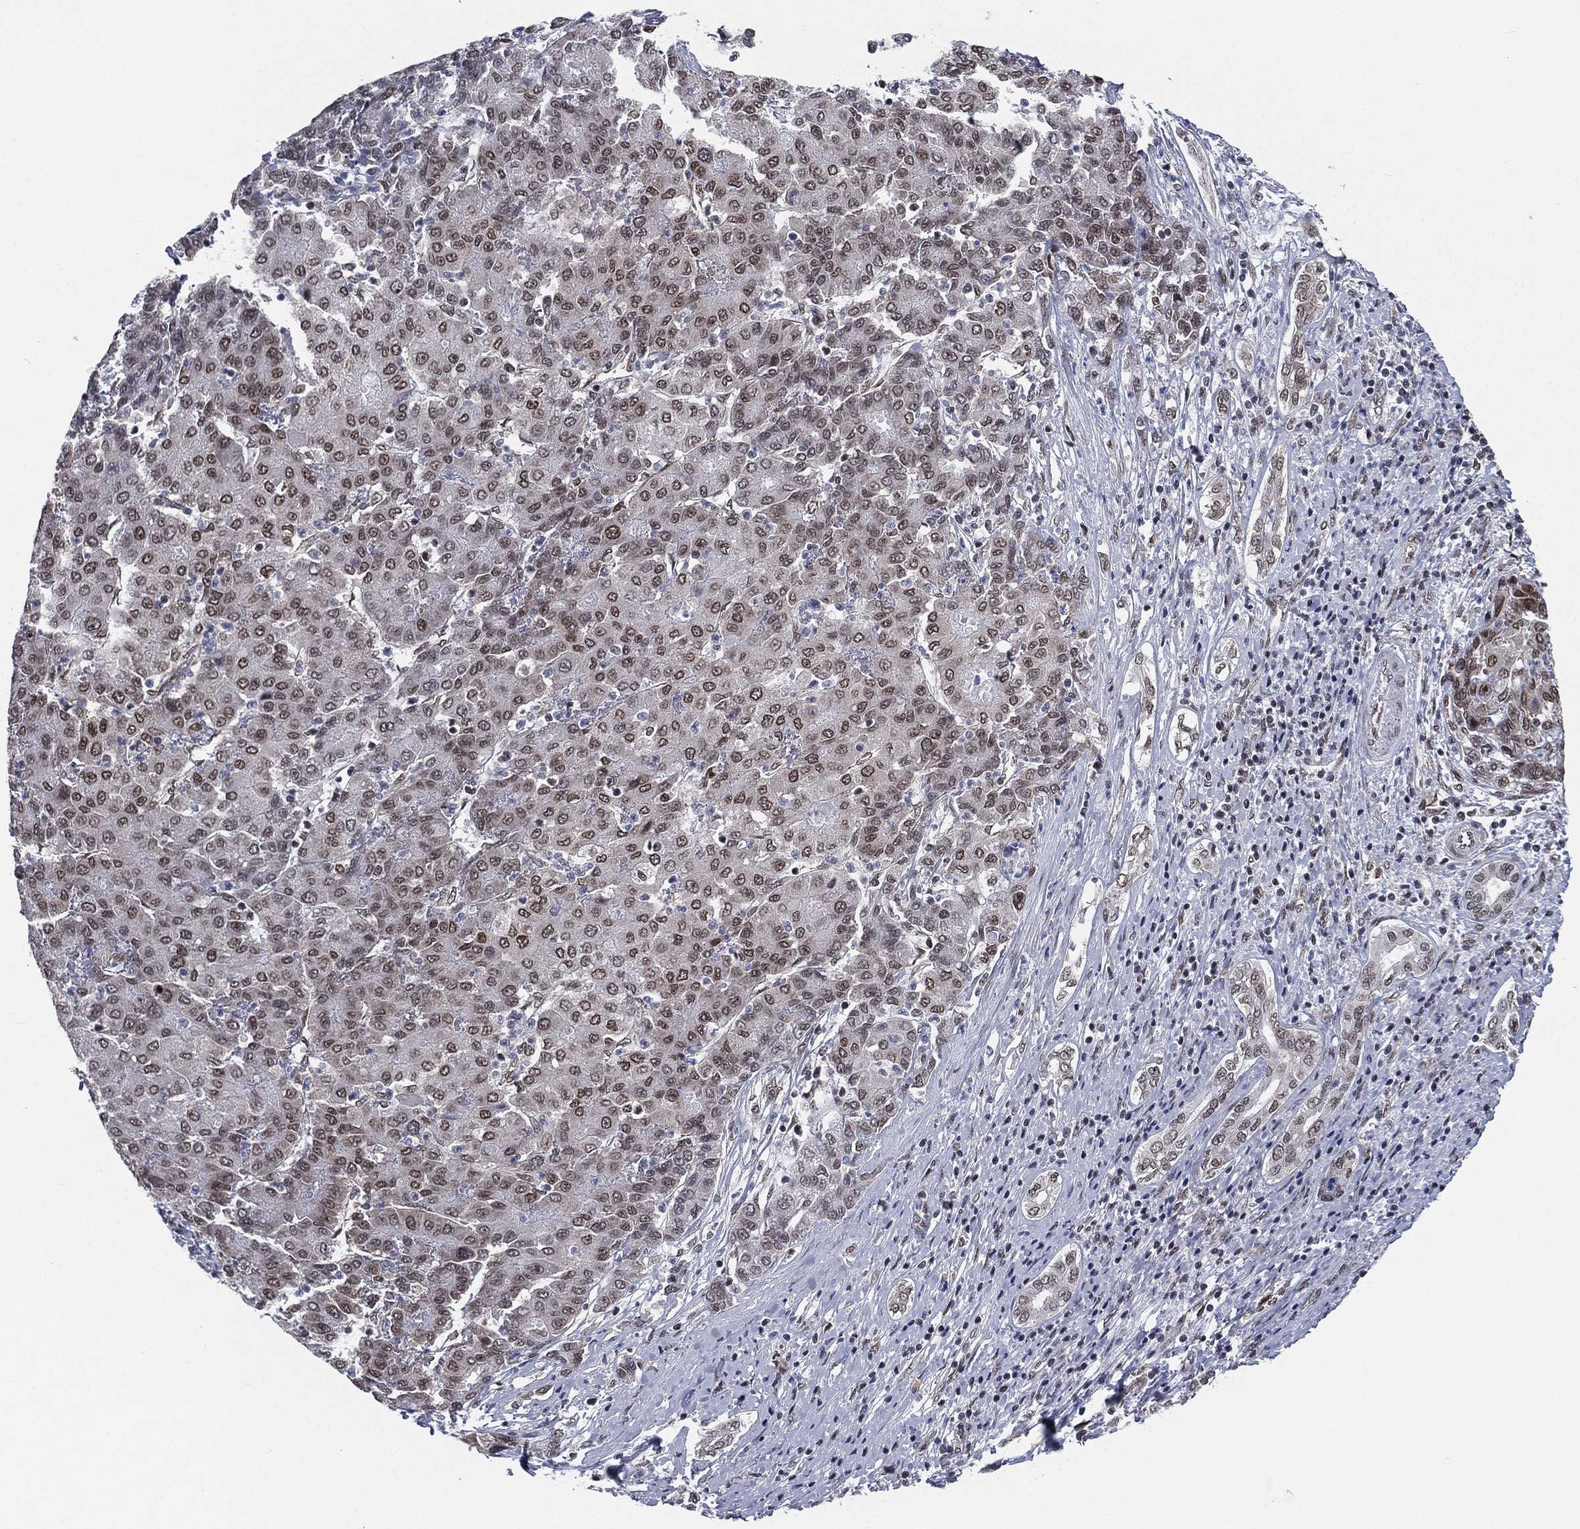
{"staining": {"intensity": "weak", "quantity": "25%-75%", "location": "nuclear"}, "tissue": "liver cancer", "cell_type": "Tumor cells", "image_type": "cancer", "snomed": [{"axis": "morphology", "description": "Carcinoma, Hepatocellular, NOS"}, {"axis": "topography", "description": "Liver"}], "caption": "Protein analysis of liver cancer tissue exhibits weak nuclear expression in approximately 25%-75% of tumor cells.", "gene": "FUBP3", "patient": {"sex": "male", "age": 65}}